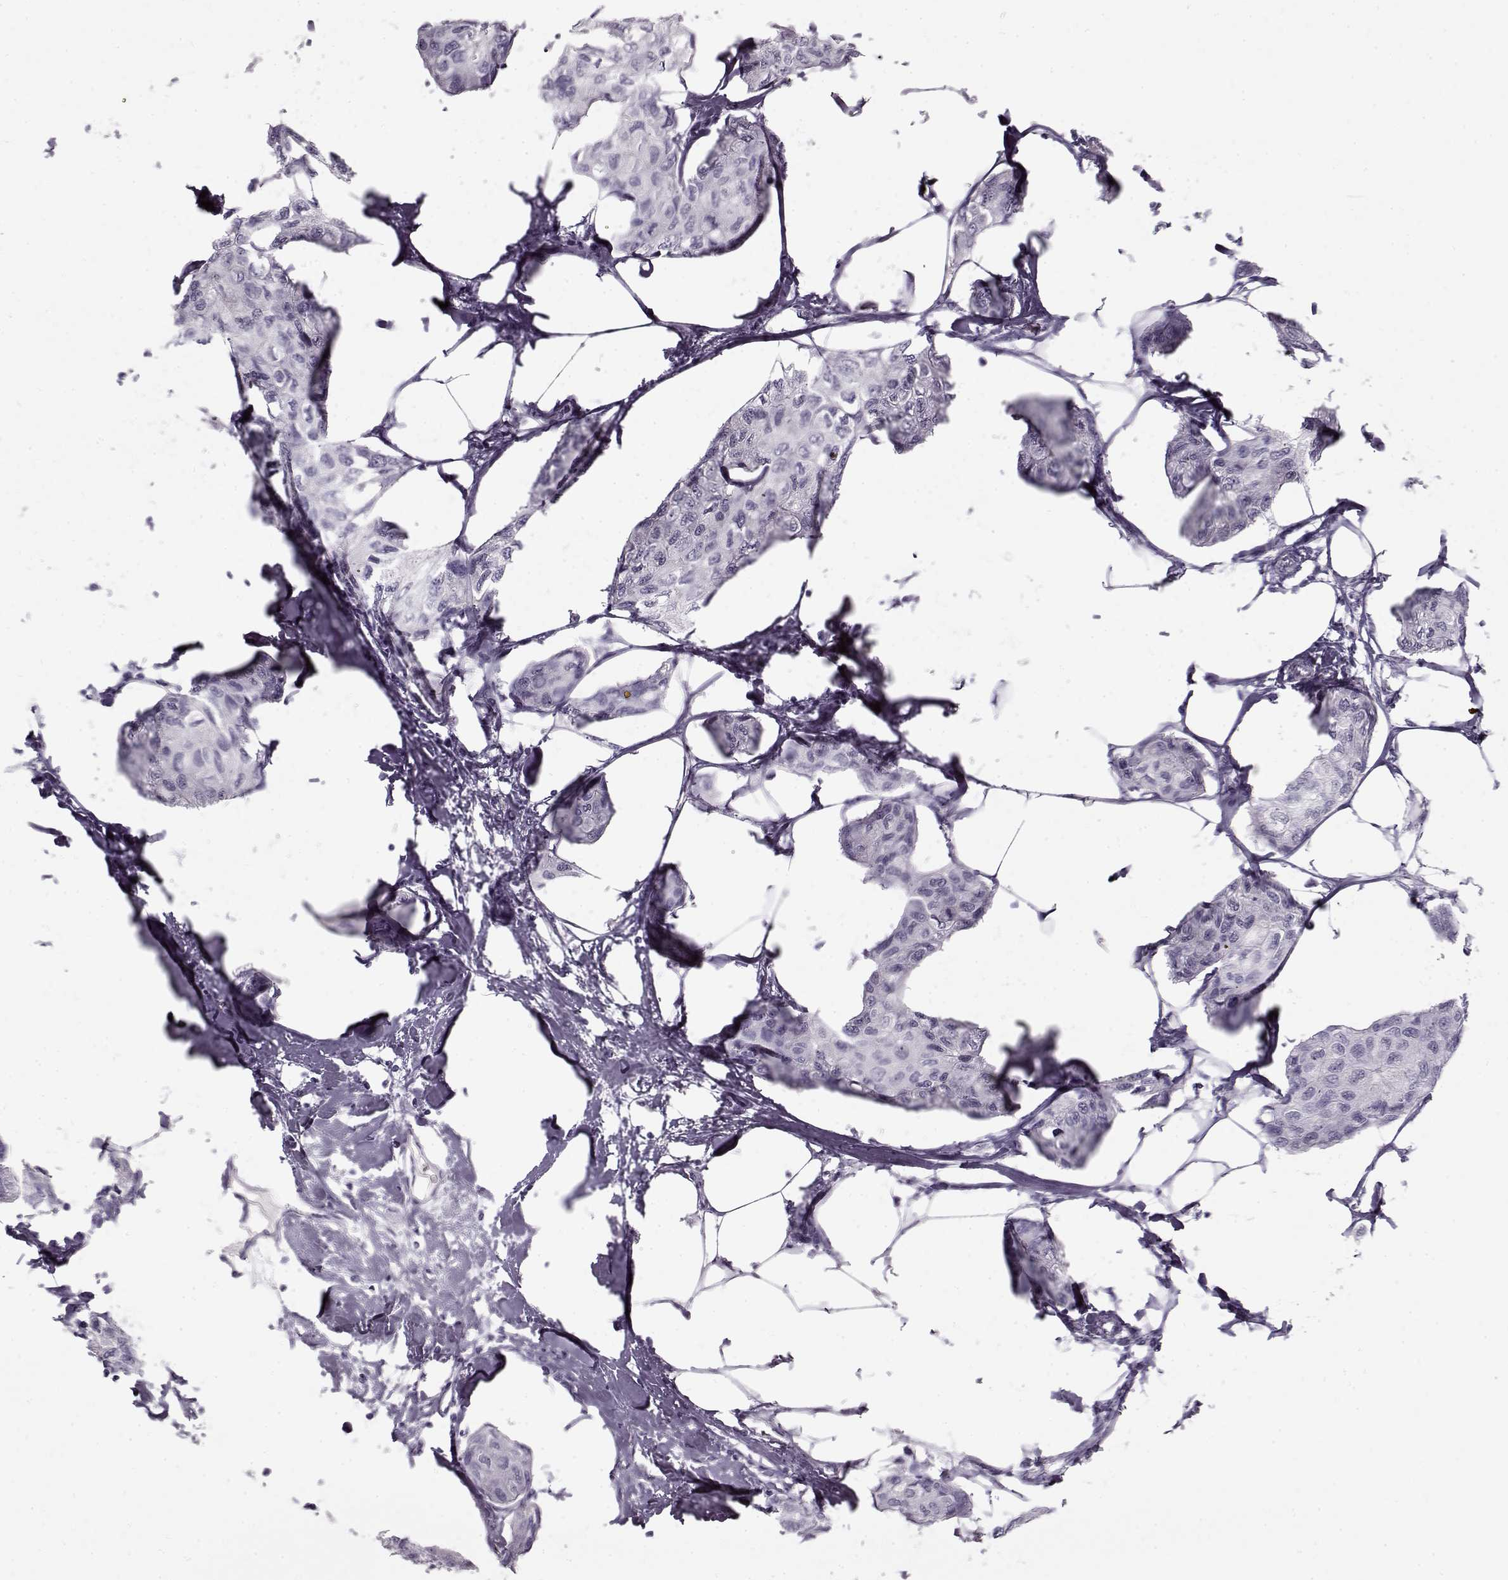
{"staining": {"intensity": "negative", "quantity": "none", "location": "none"}, "tissue": "breast cancer", "cell_type": "Tumor cells", "image_type": "cancer", "snomed": [{"axis": "morphology", "description": "Duct carcinoma"}, {"axis": "topography", "description": "Breast"}], "caption": "This is a histopathology image of IHC staining of intraductal carcinoma (breast), which shows no expression in tumor cells.", "gene": "PNMT", "patient": {"sex": "female", "age": 80}}